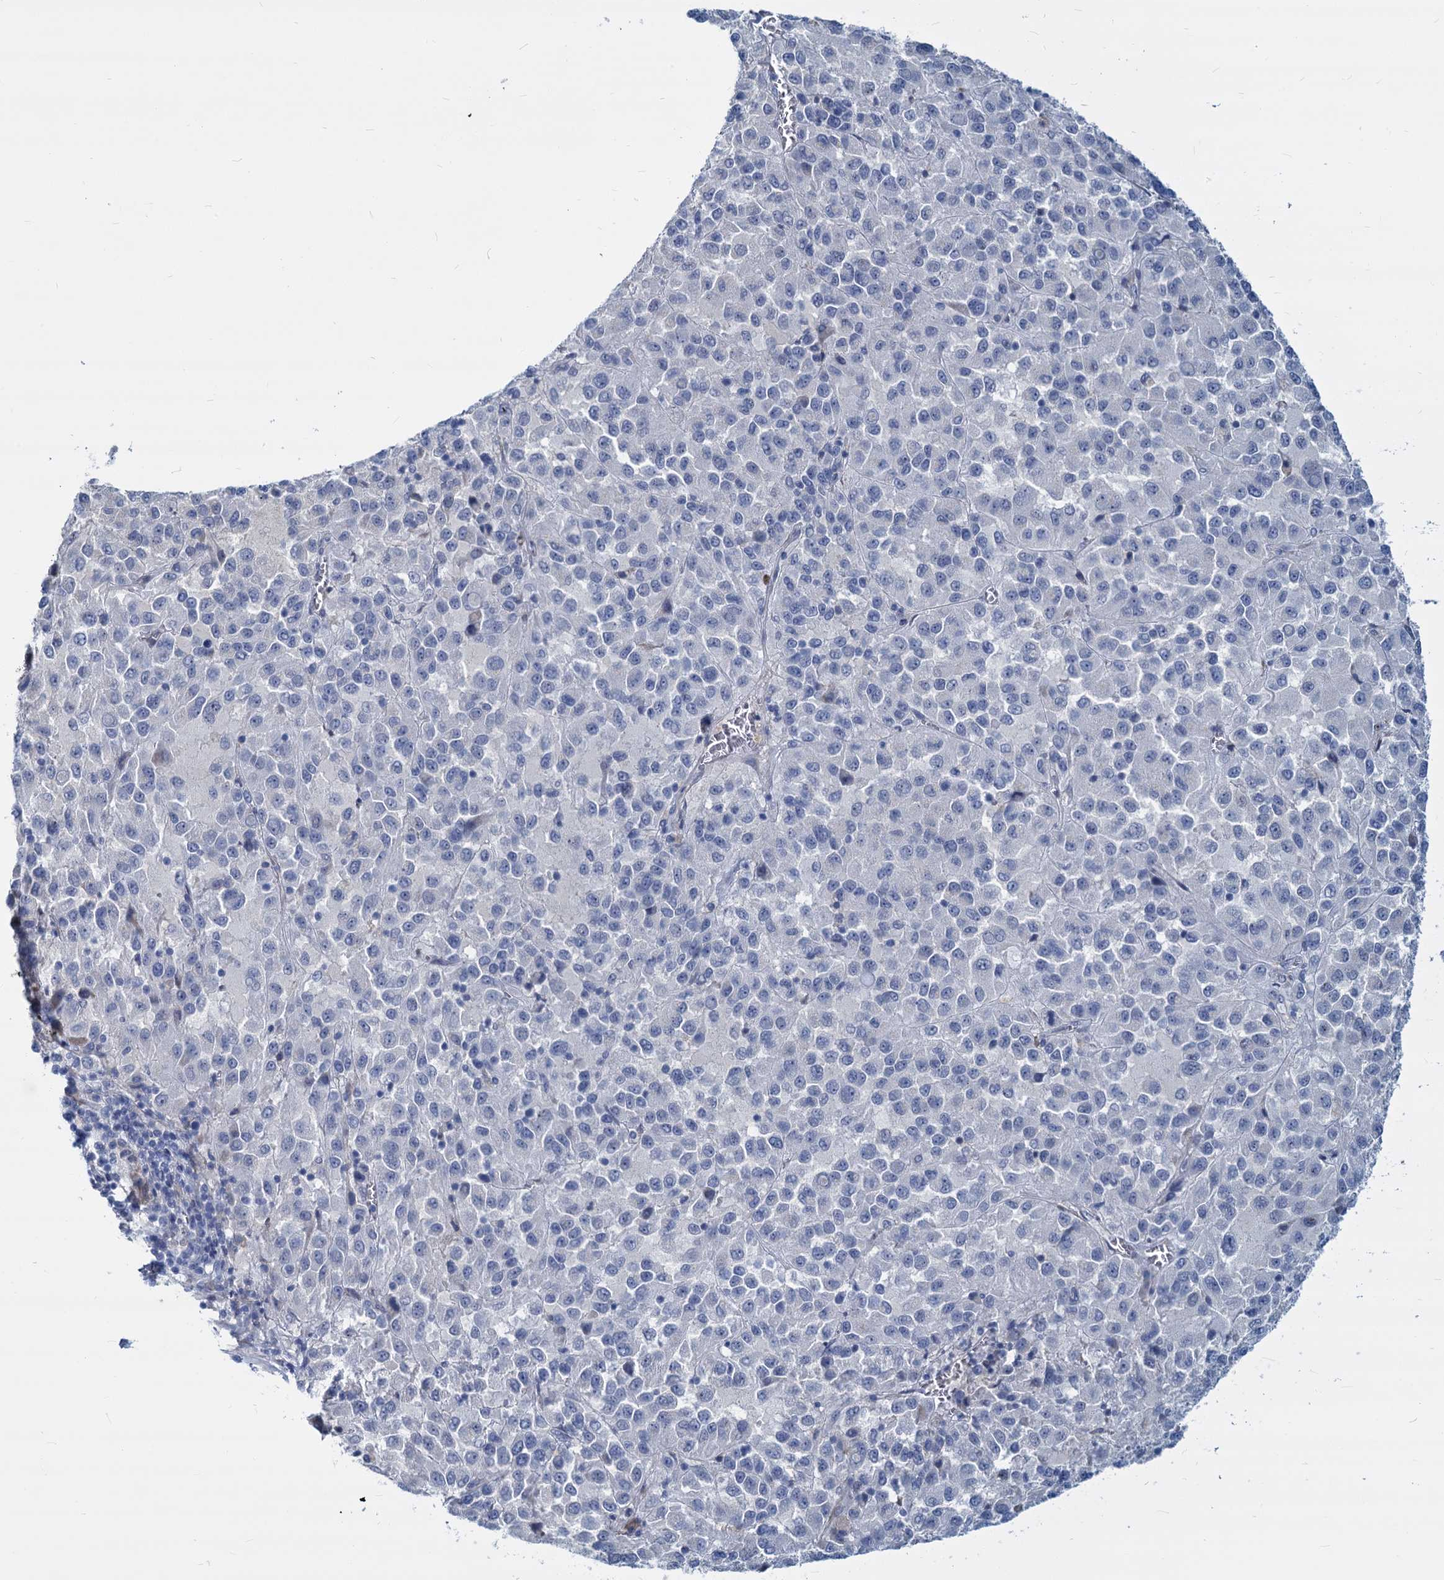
{"staining": {"intensity": "negative", "quantity": "none", "location": "none"}, "tissue": "melanoma", "cell_type": "Tumor cells", "image_type": "cancer", "snomed": [{"axis": "morphology", "description": "Malignant melanoma, Metastatic site"}, {"axis": "topography", "description": "Lung"}], "caption": "Protein analysis of malignant melanoma (metastatic site) exhibits no significant expression in tumor cells. (Brightfield microscopy of DAB (3,3'-diaminobenzidine) immunohistochemistry at high magnification).", "gene": "GSTM3", "patient": {"sex": "male", "age": 64}}